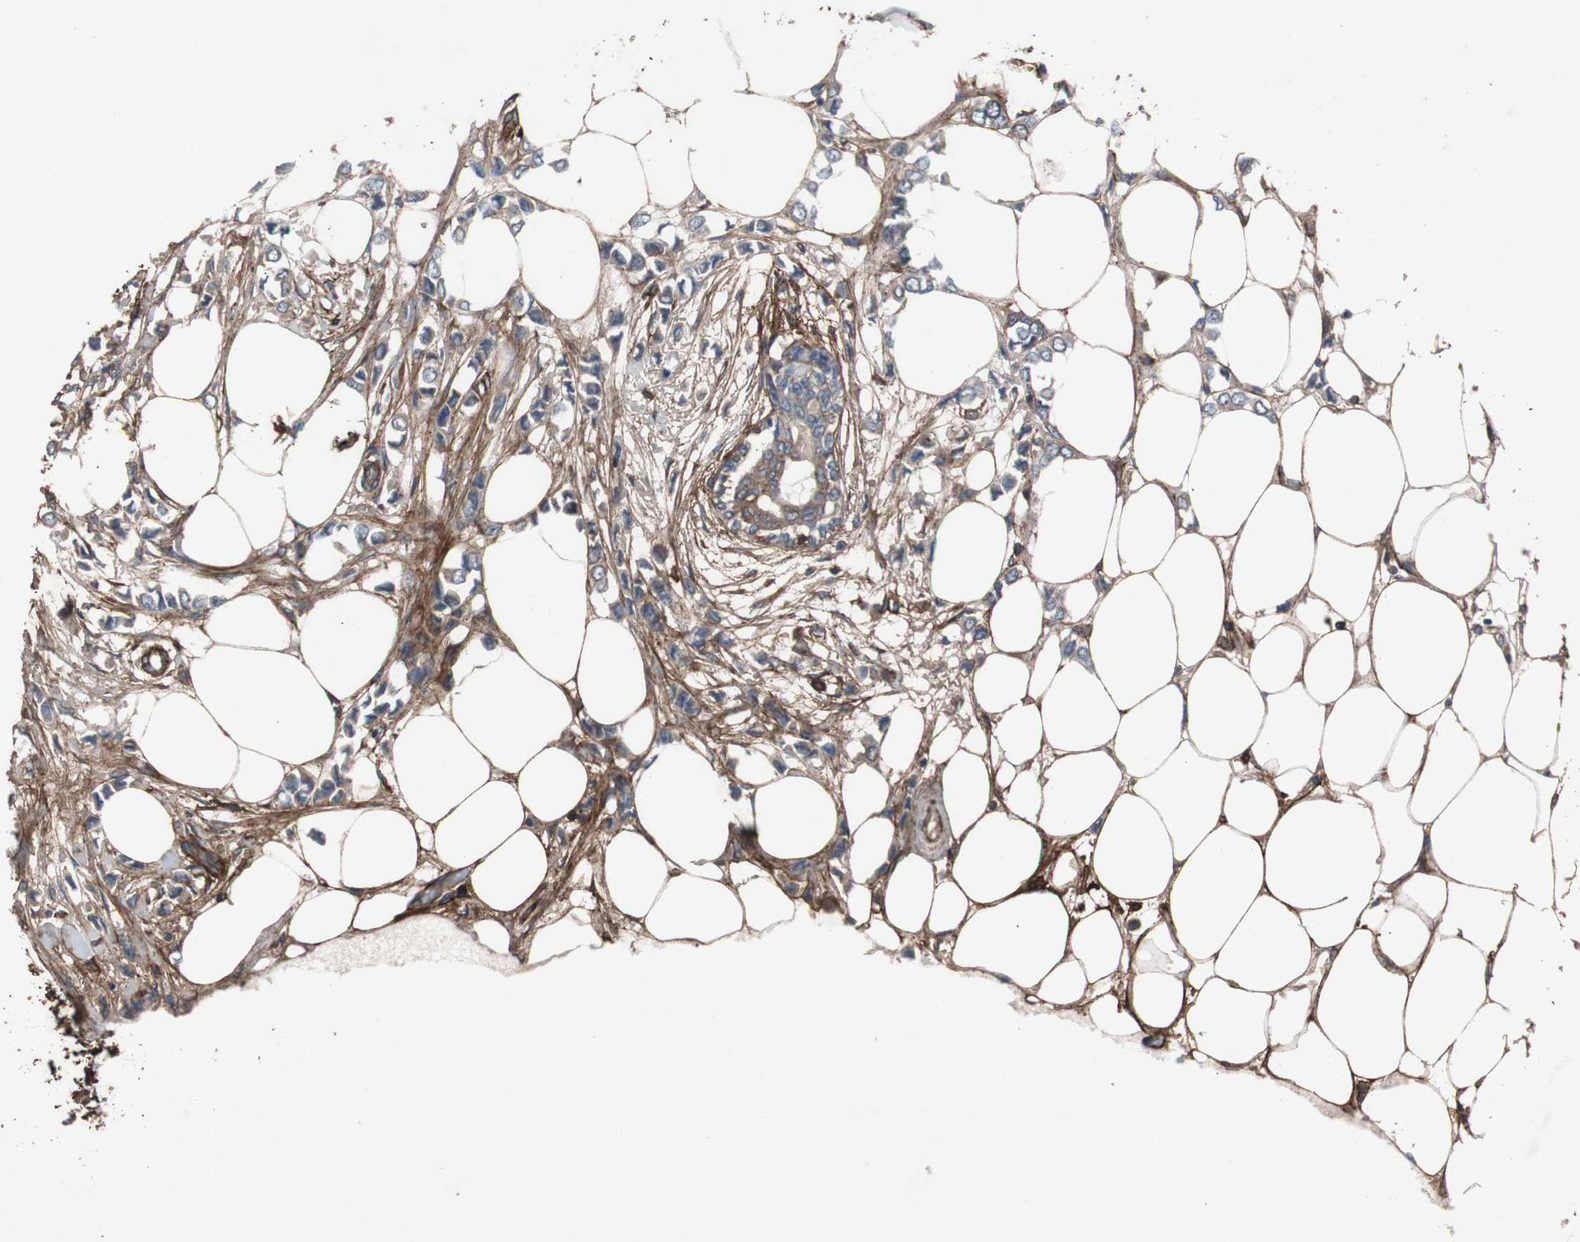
{"staining": {"intensity": "negative", "quantity": "none", "location": "none"}, "tissue": "breast cancer", "cell_type": "Tumor cells", "image_type": "cancer", "snomed": [{"axis": "morphology", "description": "Lobular carcinoma"}, {"axis": "topography", "description": "Breast"}], "caption": "Protein analysis of breast cancer exhibits no significant positivity in tumor cells. (DAB immunohistochemistry with hematoxylin counter stain).", "gene": "COL6A2", "patient": {"sex": "female", "age": 51}}